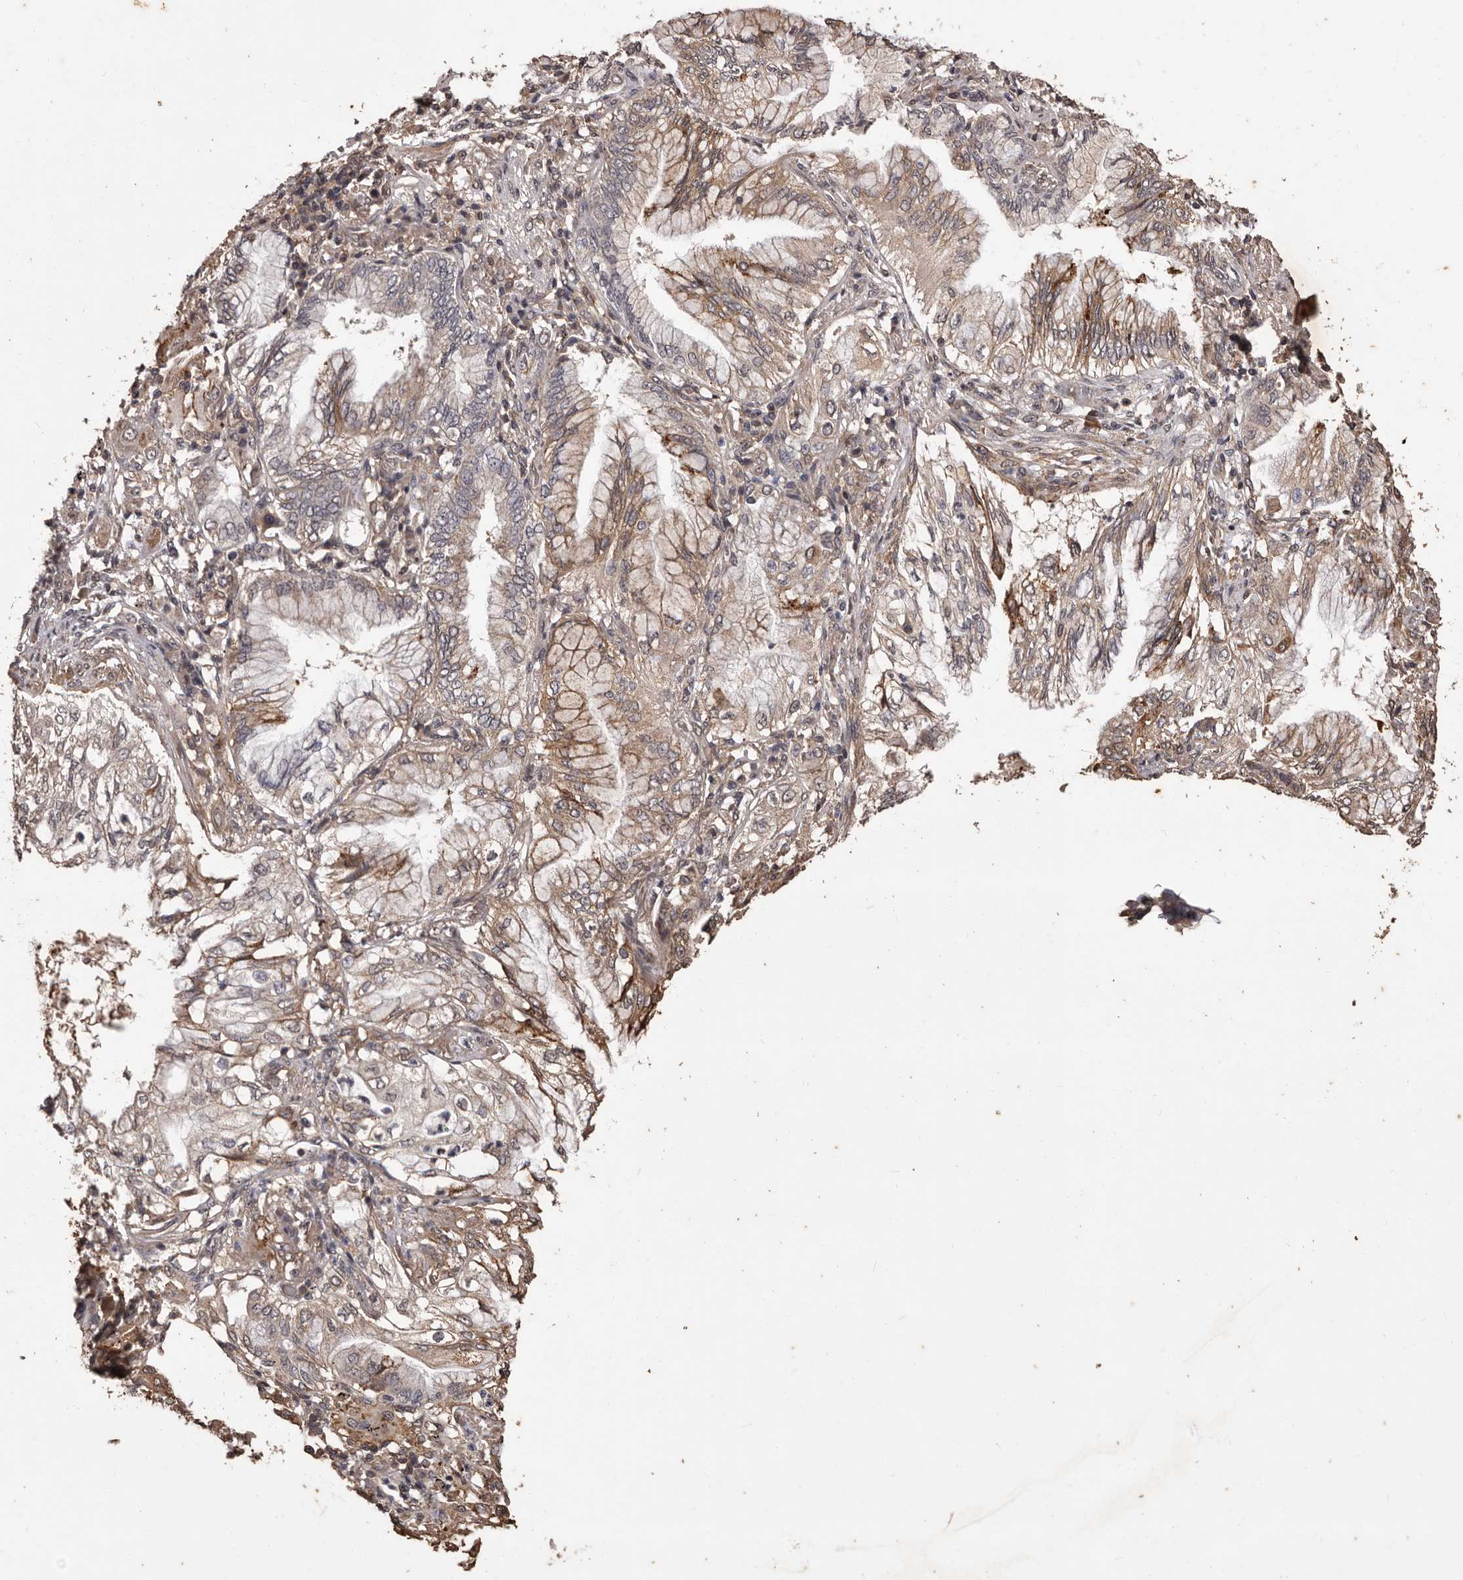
{"staining": {"intensity": "moderate", "quantity": "25%-75%", "location": "cytoplasmic/membranous"}, "tissue": "lung cancer", "cell_type": "Tumor cells", "image_type": "cancer", "snomed": [{"axis": "morphology", "description": "Adenocarcinoma, NOS"}, {"axis": "topography", "description": "Lung"}], "caption": "DAB (3,3'-diaminobenzidine) immunohistochemical staining of human adenocarcinoma (lung) demonstrates moderate cytoplasmic/membranous protein positivity in approximately 25%-75% of tumor cells. The staining was performed using DAB (3,3'-diaminobenzidine), with brown indicating positive protein expression. Nuclei are stained blue with hematoxylin.", "gene": "NAV1", "patient": {"sex": "female", "age": 70}}